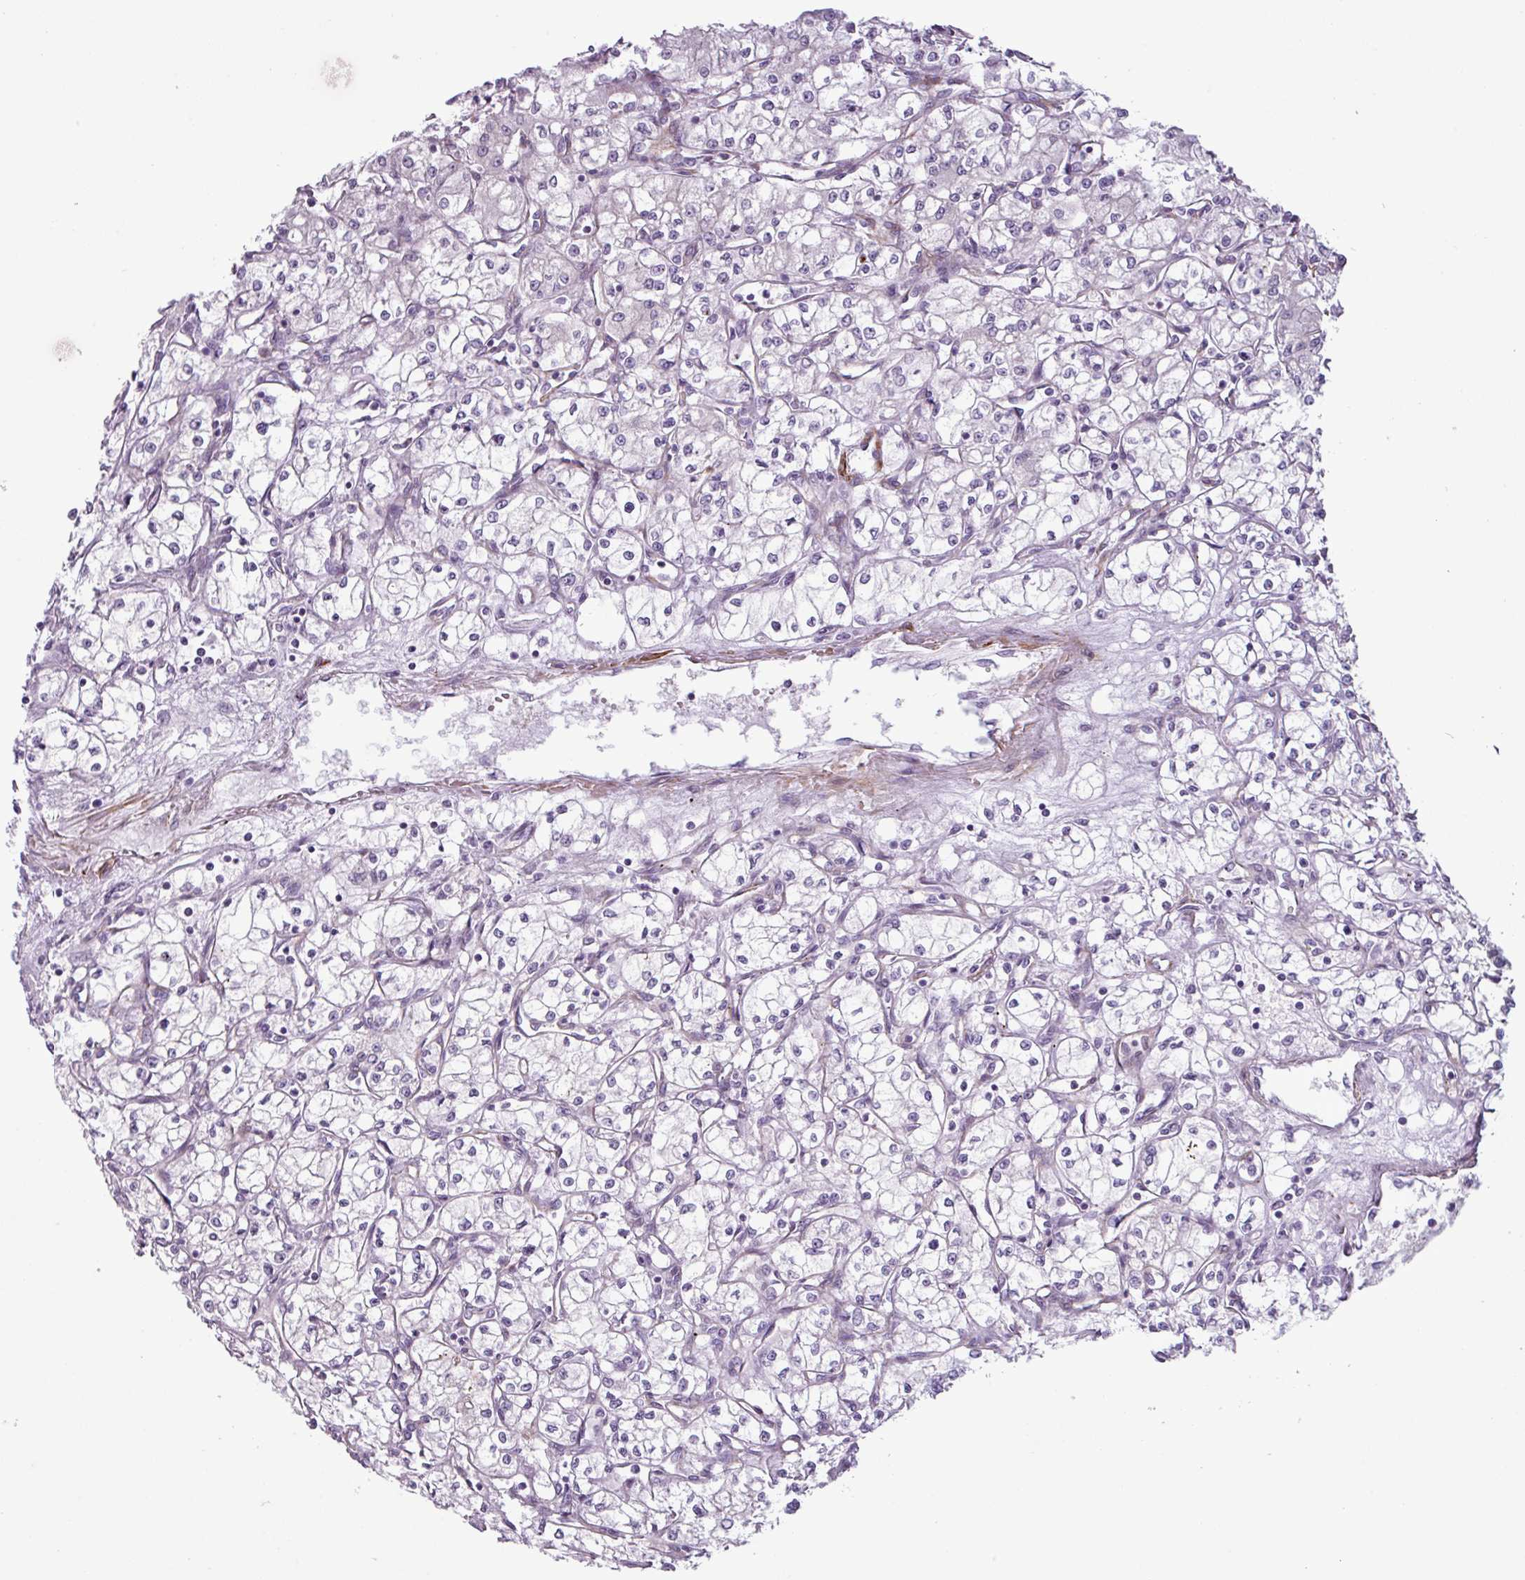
{"staining": {"intensity": "negative", "quantity": "none", "location": "none"}, "tissue": "renal cancer", "cell_type": "Tumor cells", "image_type": "cancer", "snomed": [{"axis": "morphology", "description": "Adenocarcinoma, NOS"}, {"axis": "topography", "description": "Kidney"}], "caption": "DAB (3,3'-diaminobenzidine) immunohistochemical staining of renal cancer (adenocarcinoma) reveals no significant expression in tumor cells. Brightfield microscopy of immunohistochemistry (IHC) stained with DAB (brown) and hematoxylin (blue), captured at high magnification.", "gene": "ATP10A", "patient": {"sex": "male", "age": 59}}